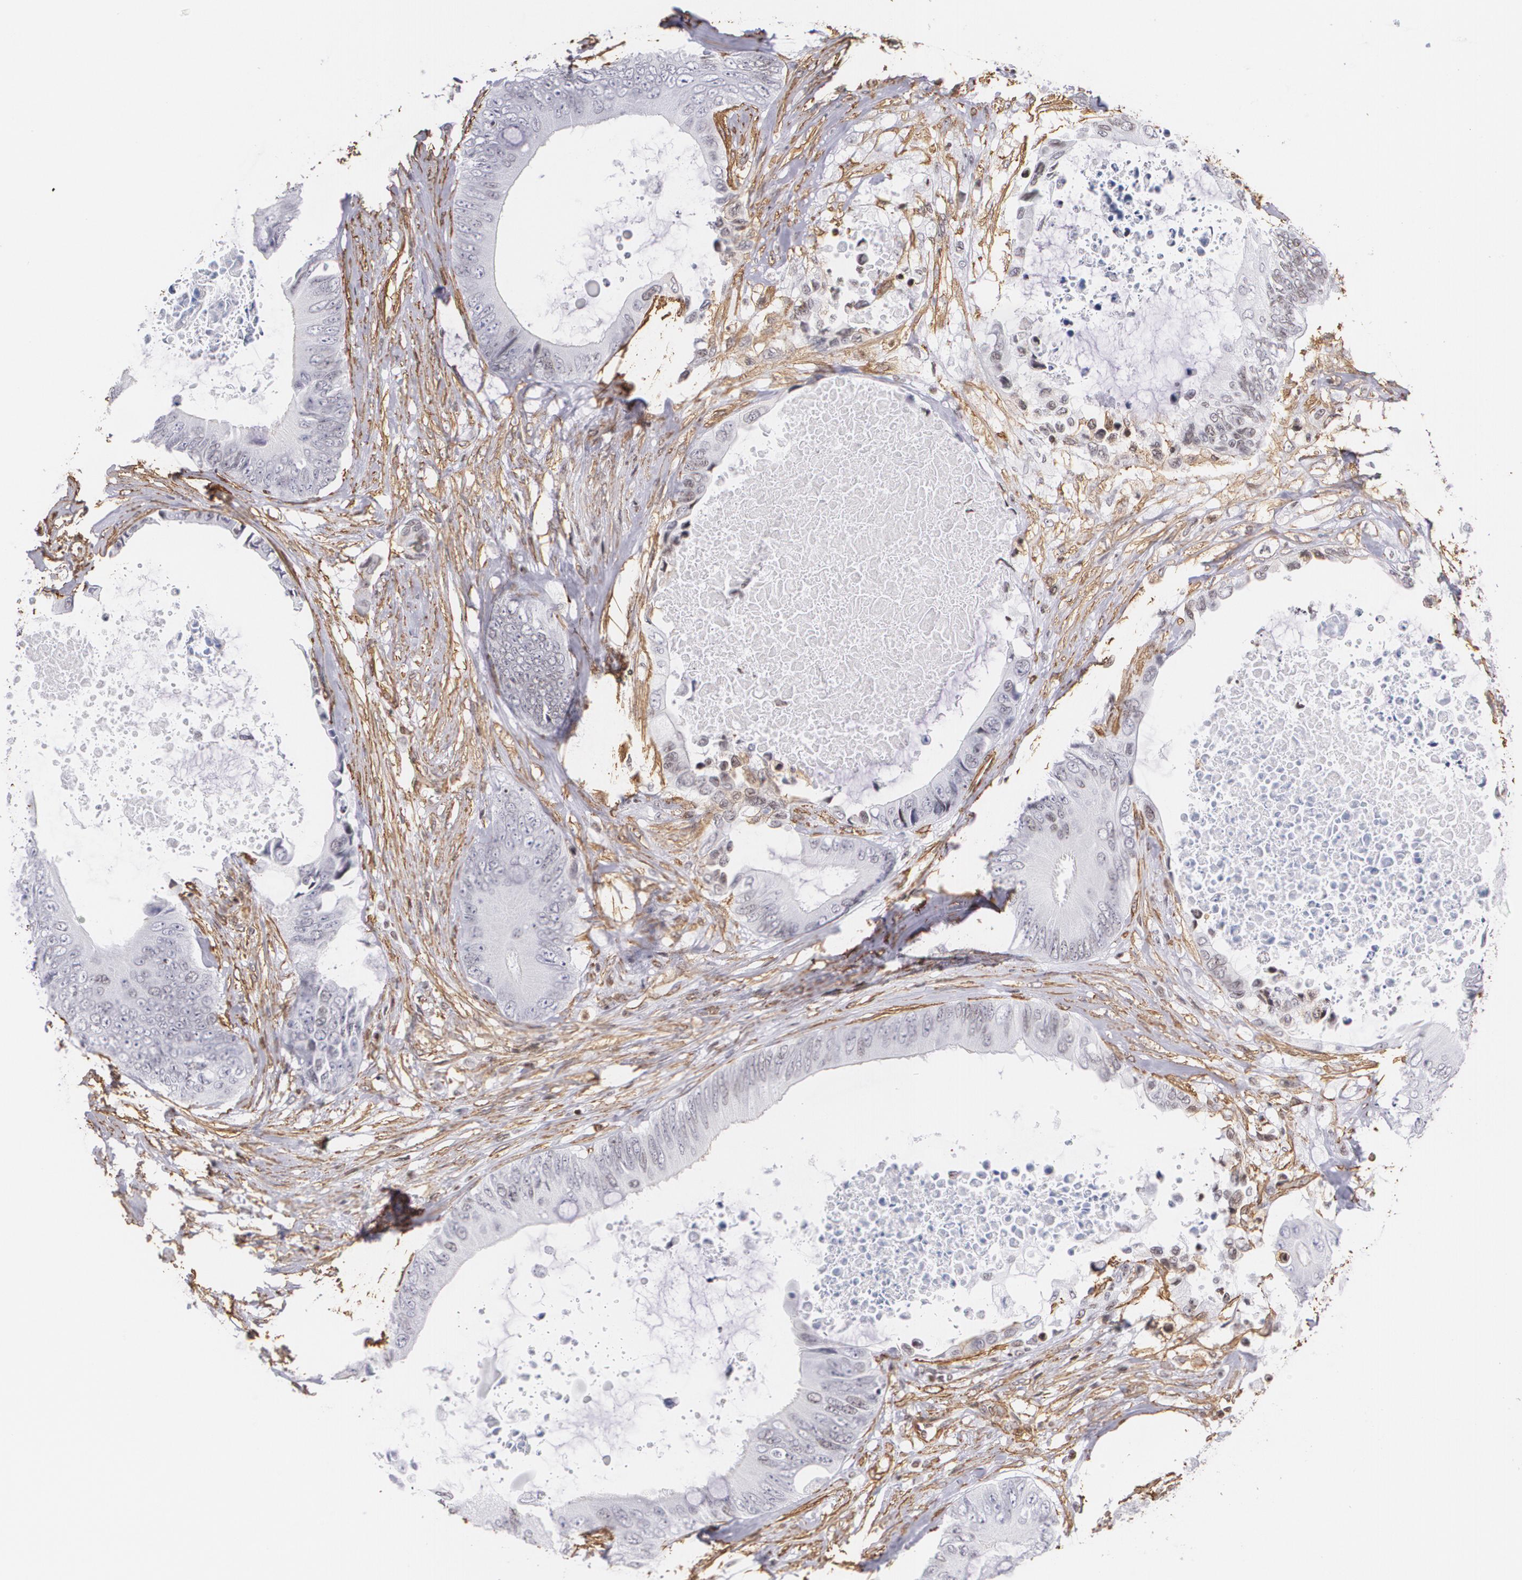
{"staining": {"intensity": "negative", "quantity": "none", "location": "none"}, "tissue": "colorectal cancer", "cell_type": "Tumor cells", "image_type": "cancer", "snomed": [{"axis": "morphology", "description": "Normal tissue, NOS"}, {"axis": "morphology", "description": "Adenocarcinoma, NOS"}, {"axis": "topography", "description": "Rectum"}, {"axis": "topography", "description": "Peripheral nerve tissue"}], "caption": "Colorectal adenocarcinoma was stained to show a protein in brown. There is no significant positivity in tumor cells. (Stains: DAB immunohistochemistry (IHC) with hematoxylin counter stain, Microscopy: brightfield microscopy at high magnification).", "gene": "VAMP1", "patient": {"sex": "female", "age": 77}}